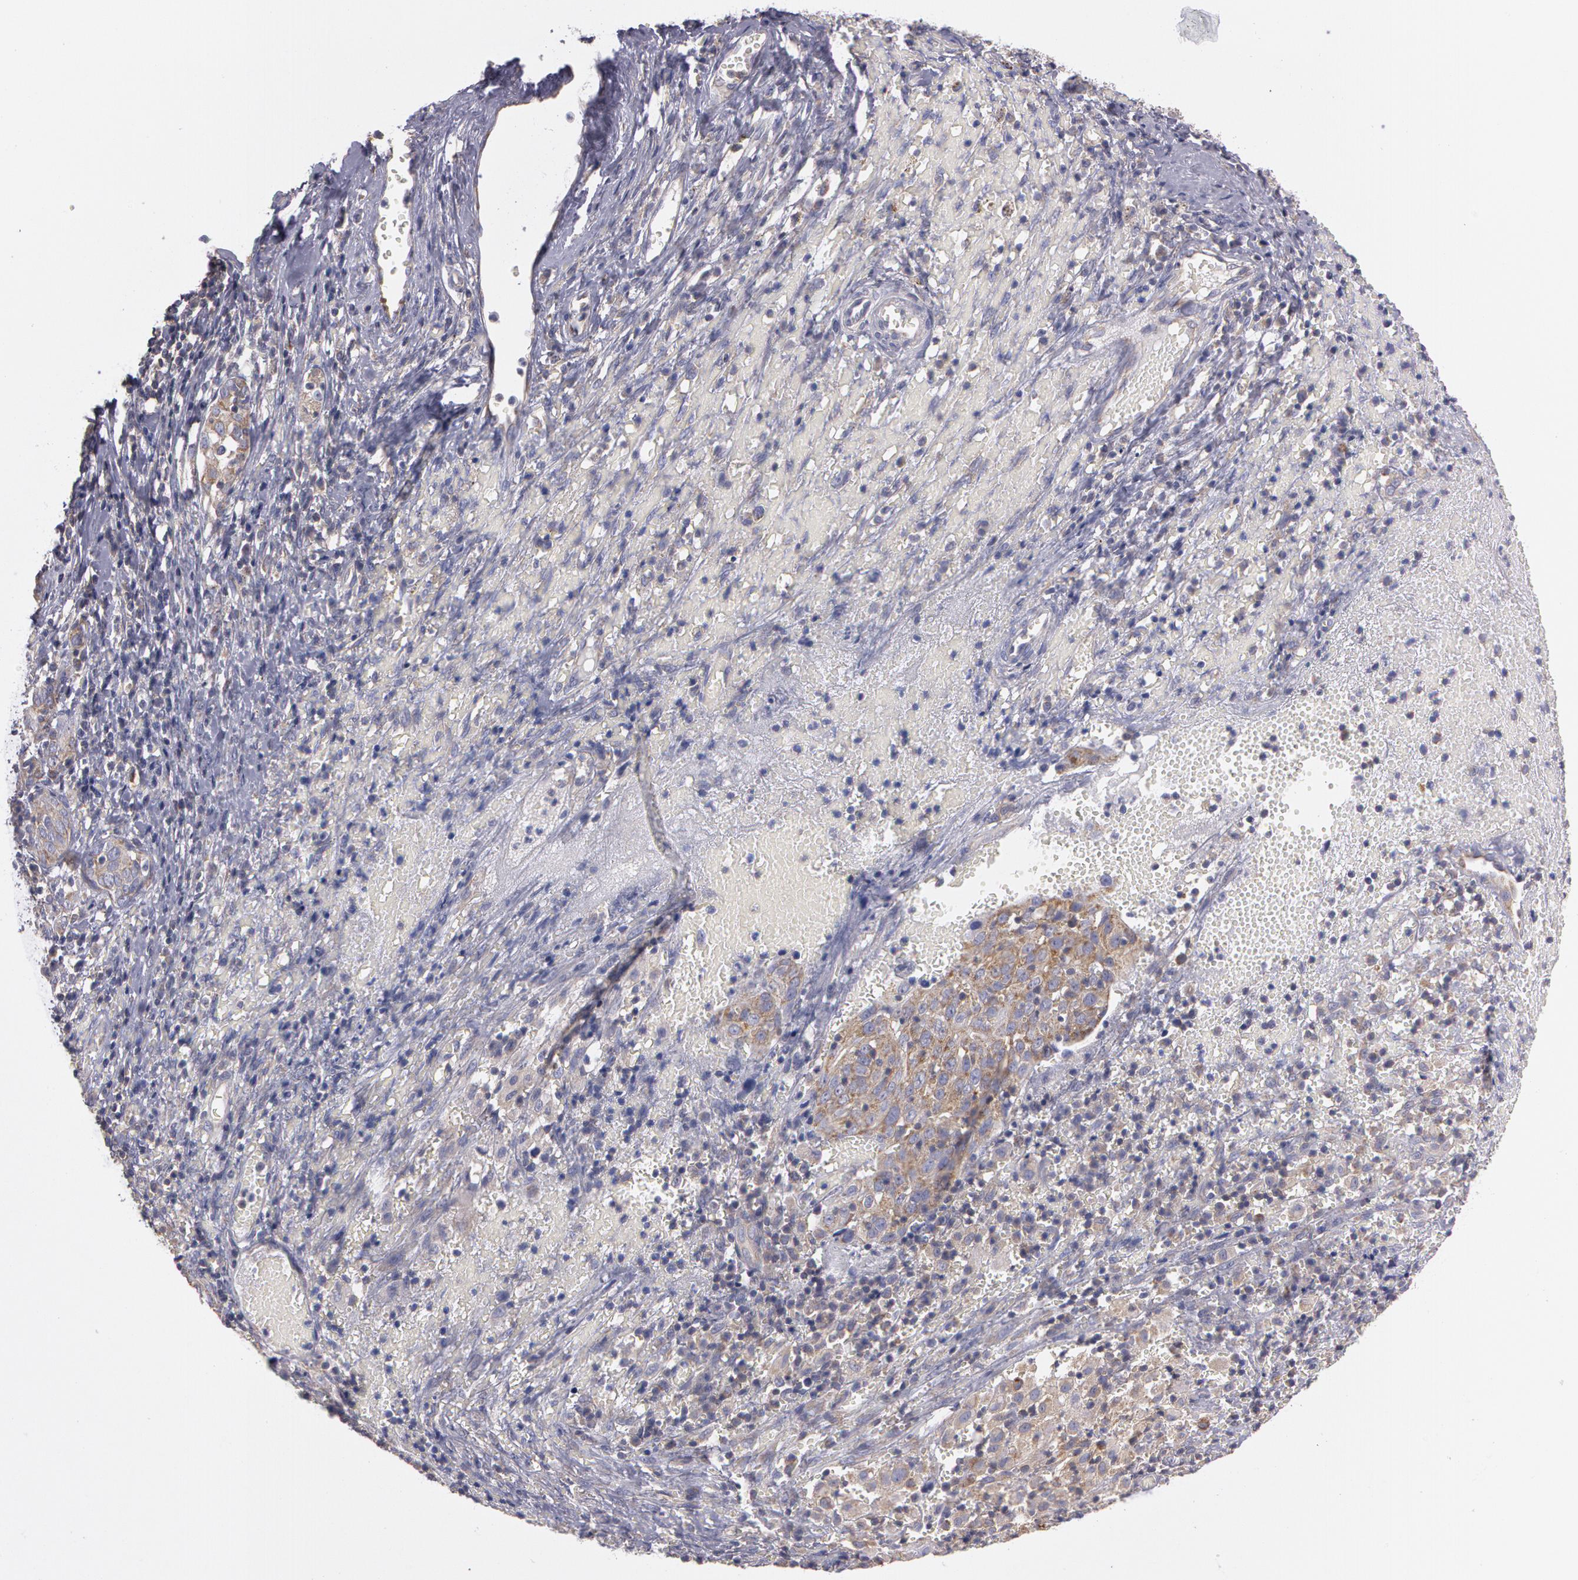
{"staining": {"intensity": "moderate", "quantity": "25%-75%", "location": "cytoplasmic/membranous"}, "tissue": "cervical cancer", "cell_type": "Tumor cells", "image_type": "cancer", "snomed": [{"axis": "morphology", "description": "Normal tissue, NOS"}, {"axis": "morphology", "description": "Squamous cell carcinoma, NOS"}, {"axis": "topography", "description": "Cervix"}], "caption": "A photomicrograph showing moderate cytoplasmic/membranous staining in about 25%-75% of tumor cells in cervical cancer (squamous cell carcinoma), as visualized by brown immunohistochemical staining.", "gene": "NEK9", "patient": {"sex": "female", "age": 67}}